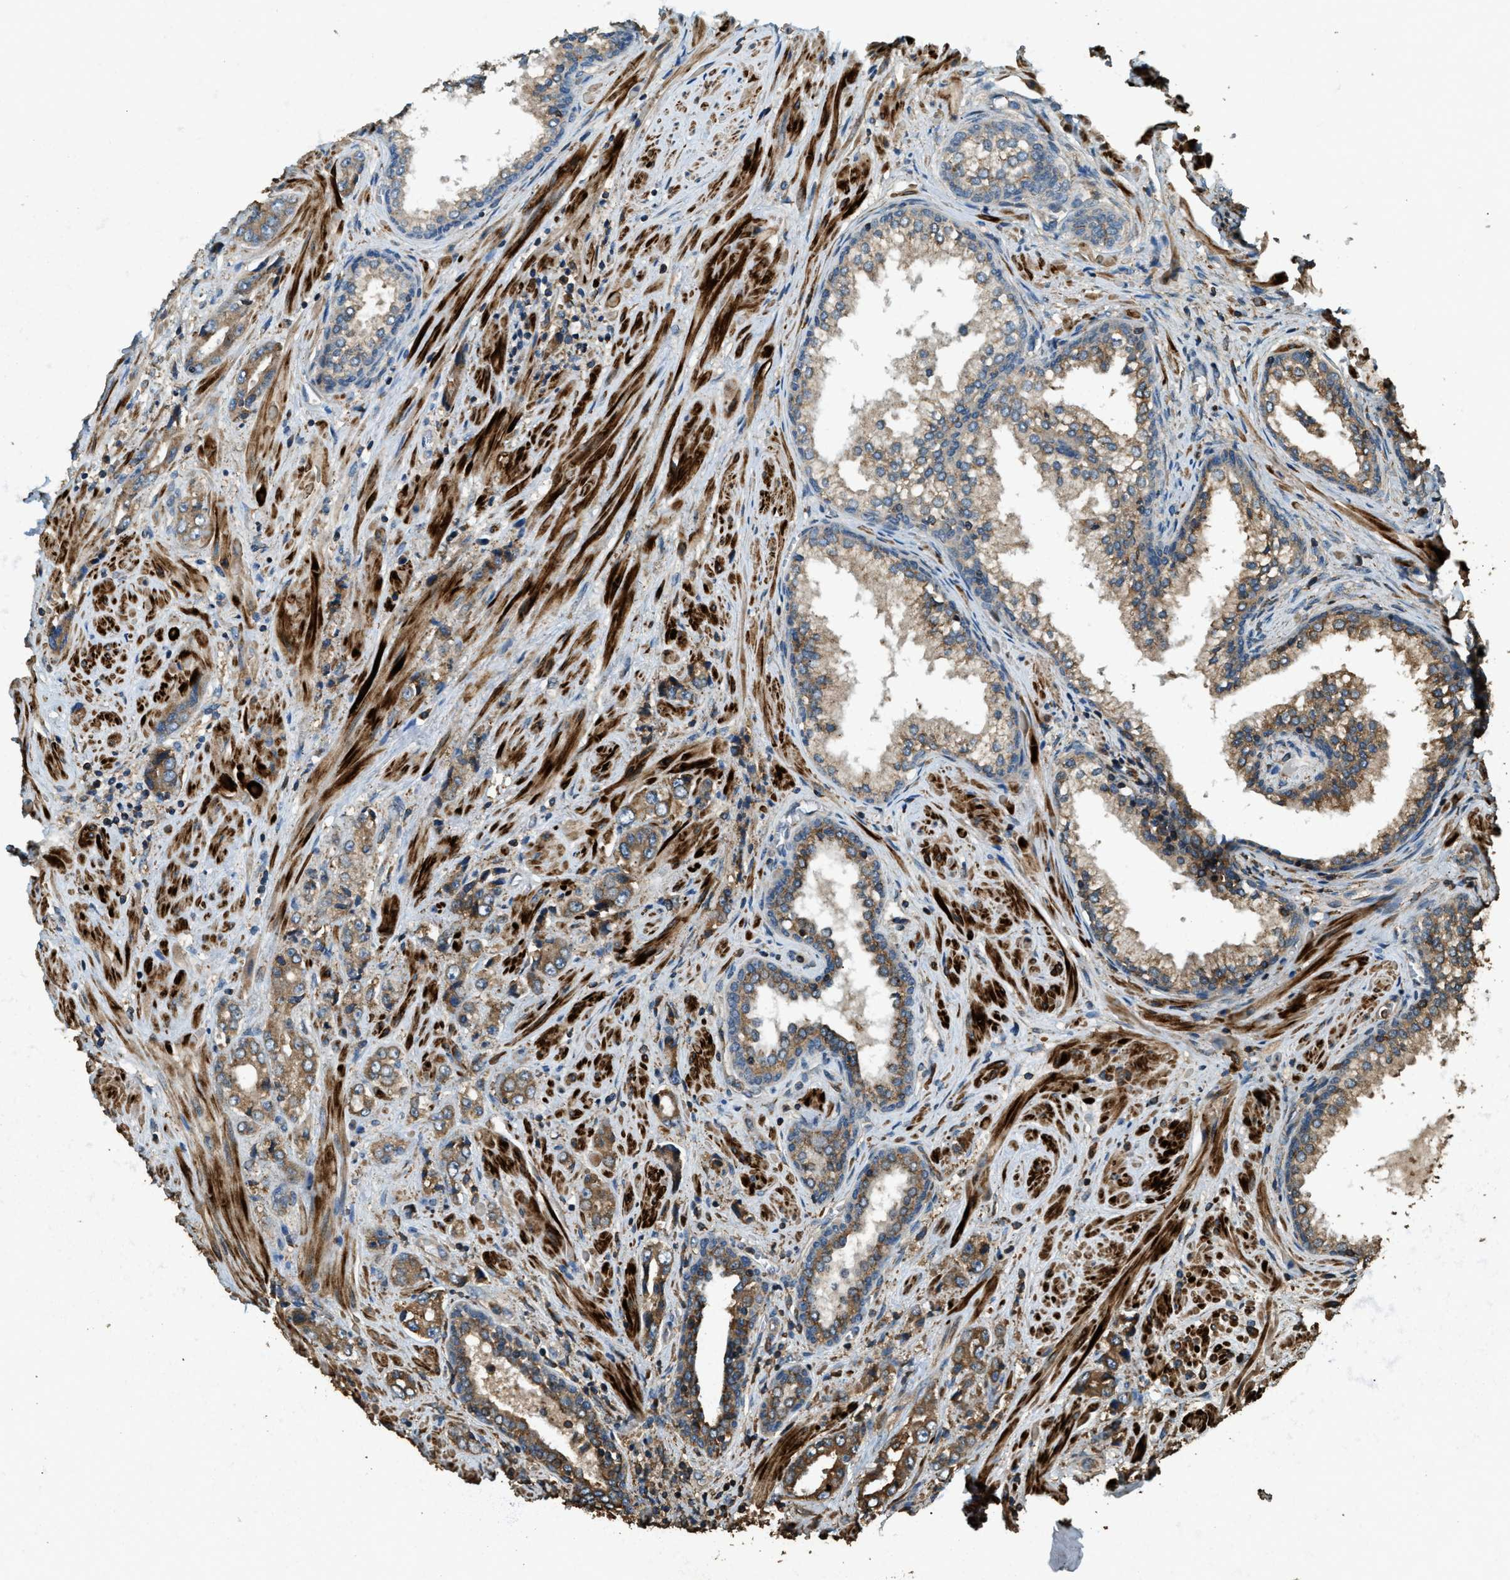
{"staining": {"intensity": "moderate", "quantity": ">75%", "location": "cytoplasmic/membranous"}, "tissue": "prostate cancer", "cell_type": "Tumor cells", "image_type": "cancer", "snomed": [{"axis": "morphology", "description": "Adenocarcinoma, High grade"}, {"axis": "topography", "description": "Prostate"}], "caption": "Moderate cytoplasmic/membranous protein staining is present in approximately >75% of tumor cells in prostate cancer.", "gene": "ERGIC1", "patient": {"sex": "male", "age": 61}}